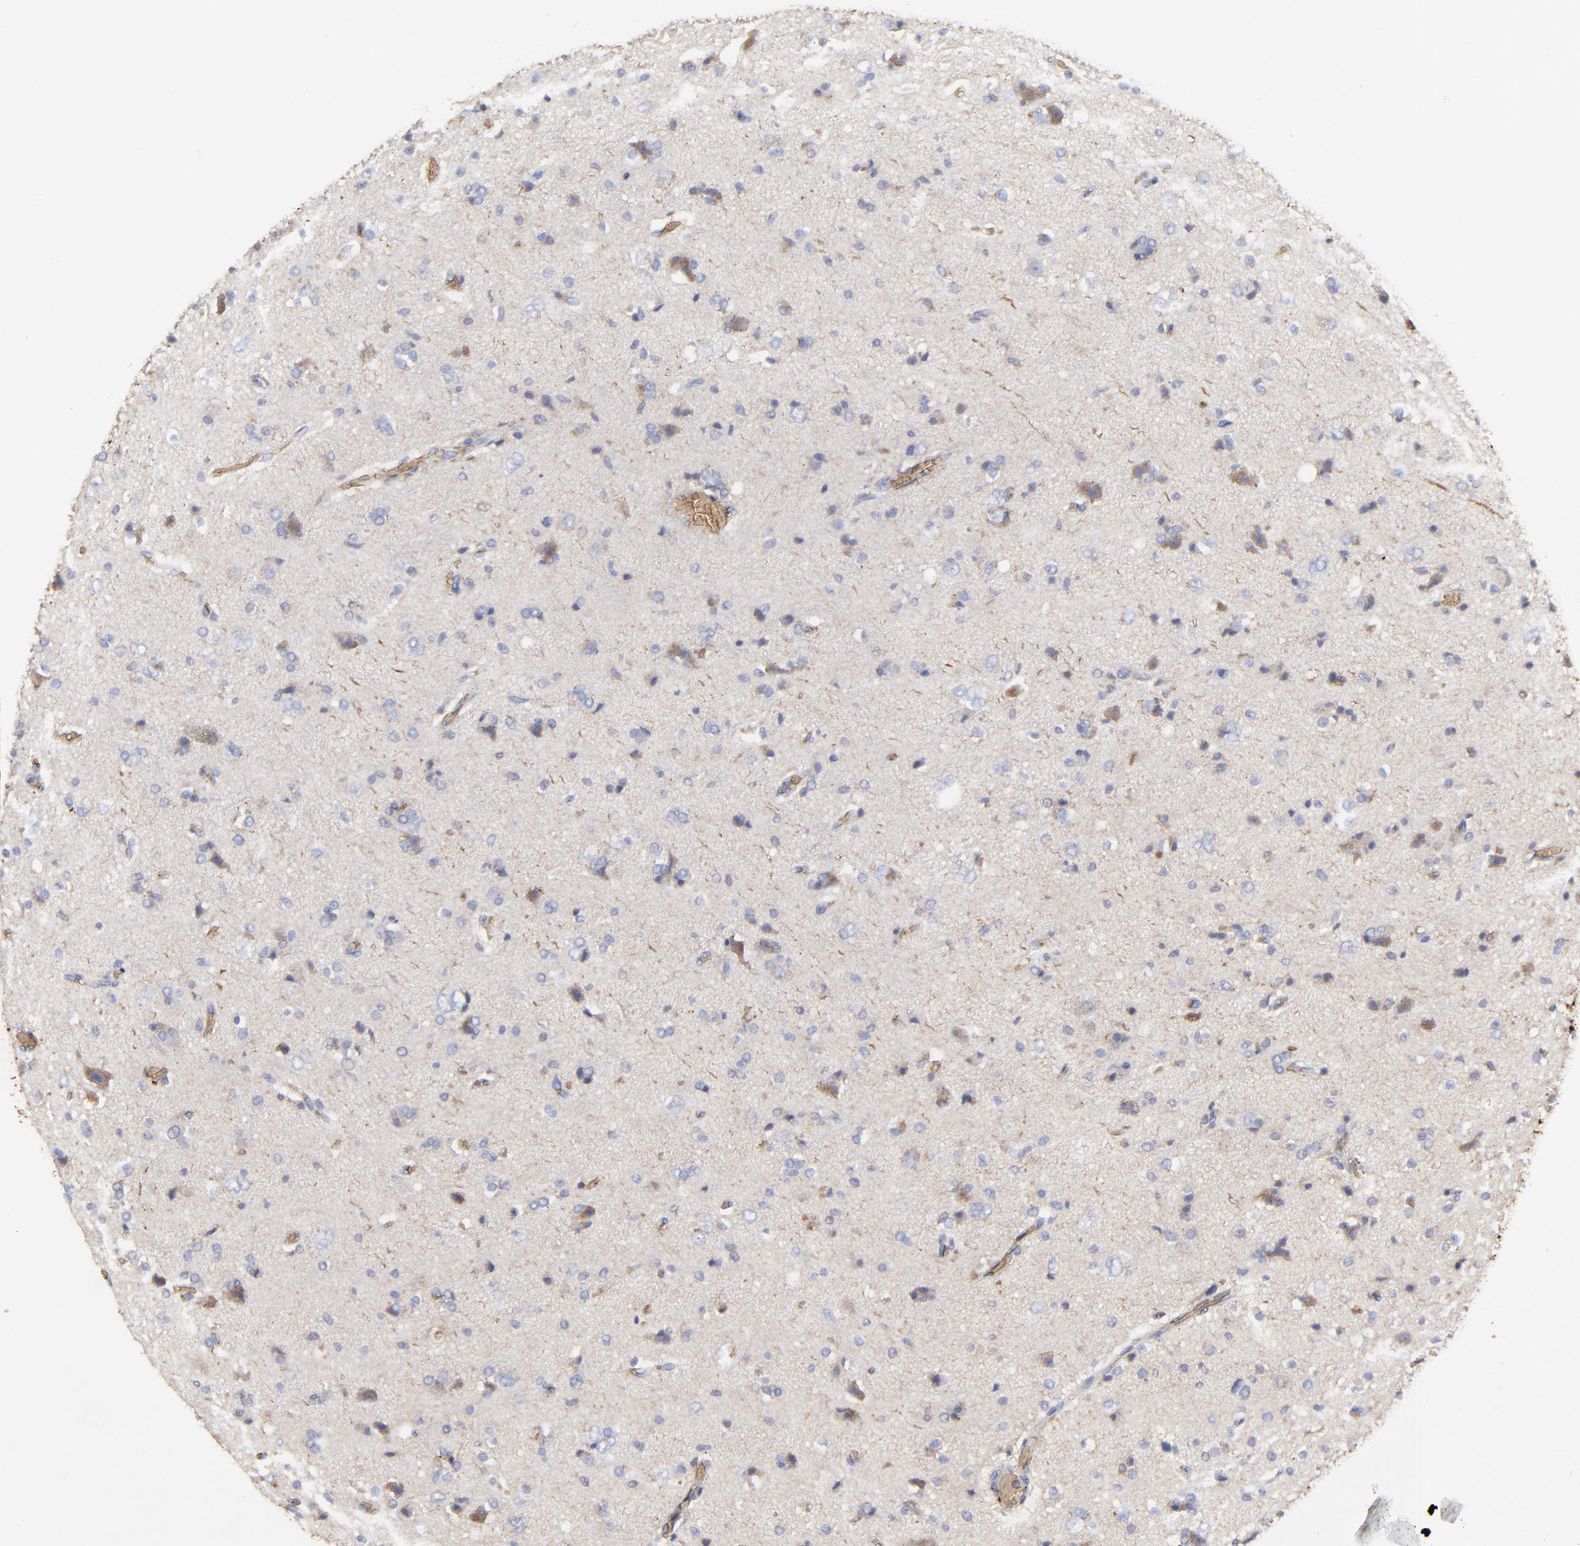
{"staining": {"intensity": "weak", "quantity": "25%-75%", "location": "cytoplasmic/membranous"}, "tissue": "glioma", "cell_type": "Tumor cells", "image_type": "cancer", "snomed": [{"axis": "morphology", "description": "Glioma, malignant, High grade"}, {"axis": "topography", "description": "Brain"}], "caption": "Tumor cells show low levels of weak cytoplasmic/membranous positivity in approximately 25%-75% of cells in human malignant glioma (high-grade).", "gene": "PAG1", "patient": {"sex": "male", "age": 47}}